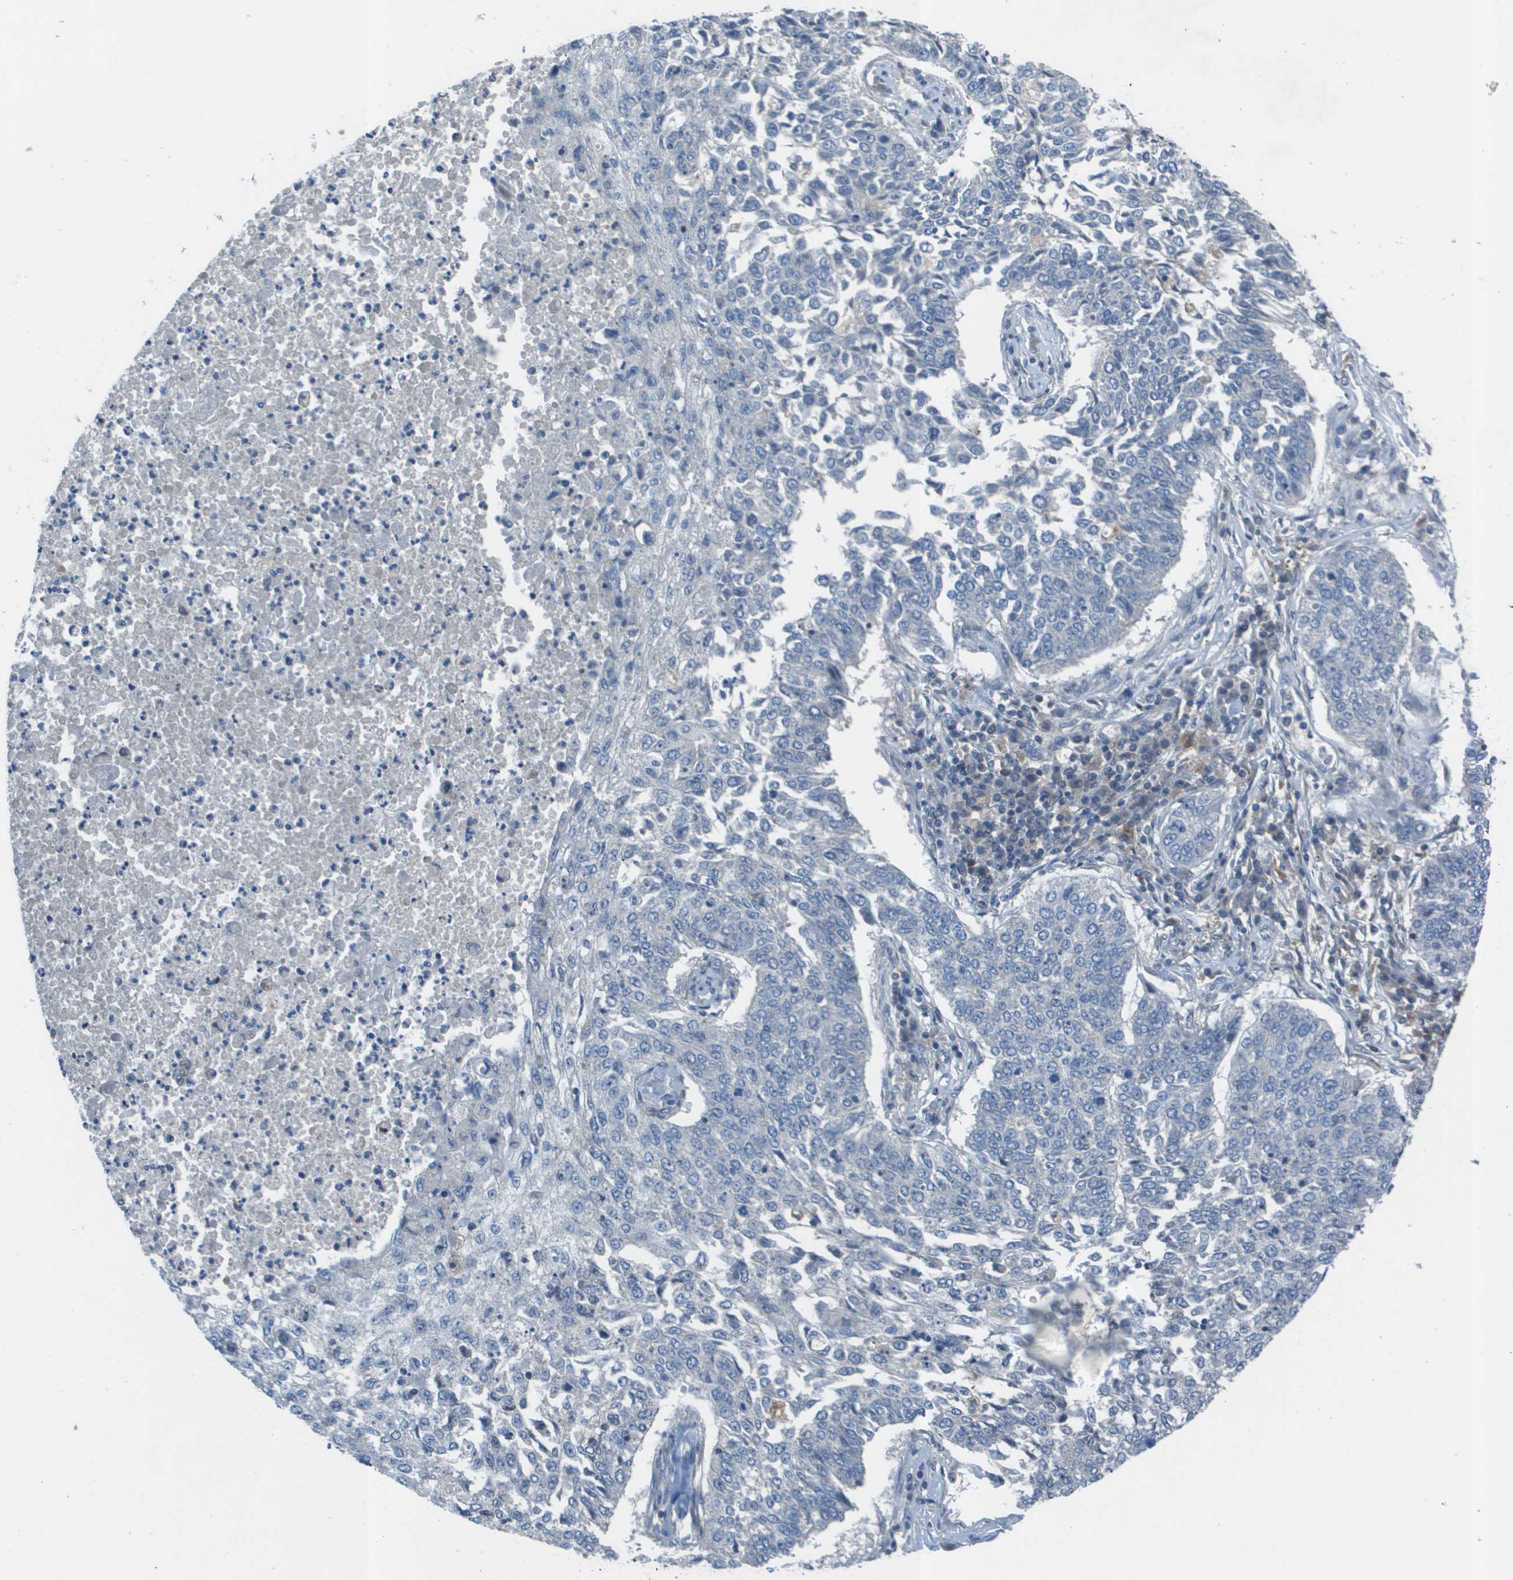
{"staining": {"intensity": "negative", "quantity": "none", "location": "none"}, "tissue": "lung cancer", "cell_type": "Tumor cells", "image_type": "cancer", "snomed": [{"axis": "morphology", "description": "Normal tissue, NOS"}, {"axis": "morphology", "description": "Squamous cell carcinoma, NOS"}, {"axis": "topography", "description": "Cartilage tissue"}, {"axis": "topography", "description": "Bronchus"}, {"axis": "topography", "description": "Lung"}], "caption": "This is an immunohistochemistry (IHC) micrograph of human squamous cell carcinoma (lung). There is no expression in tumor cells.", "gene": "CAMK4", "patient": {"sex": "female", "age": 49}}